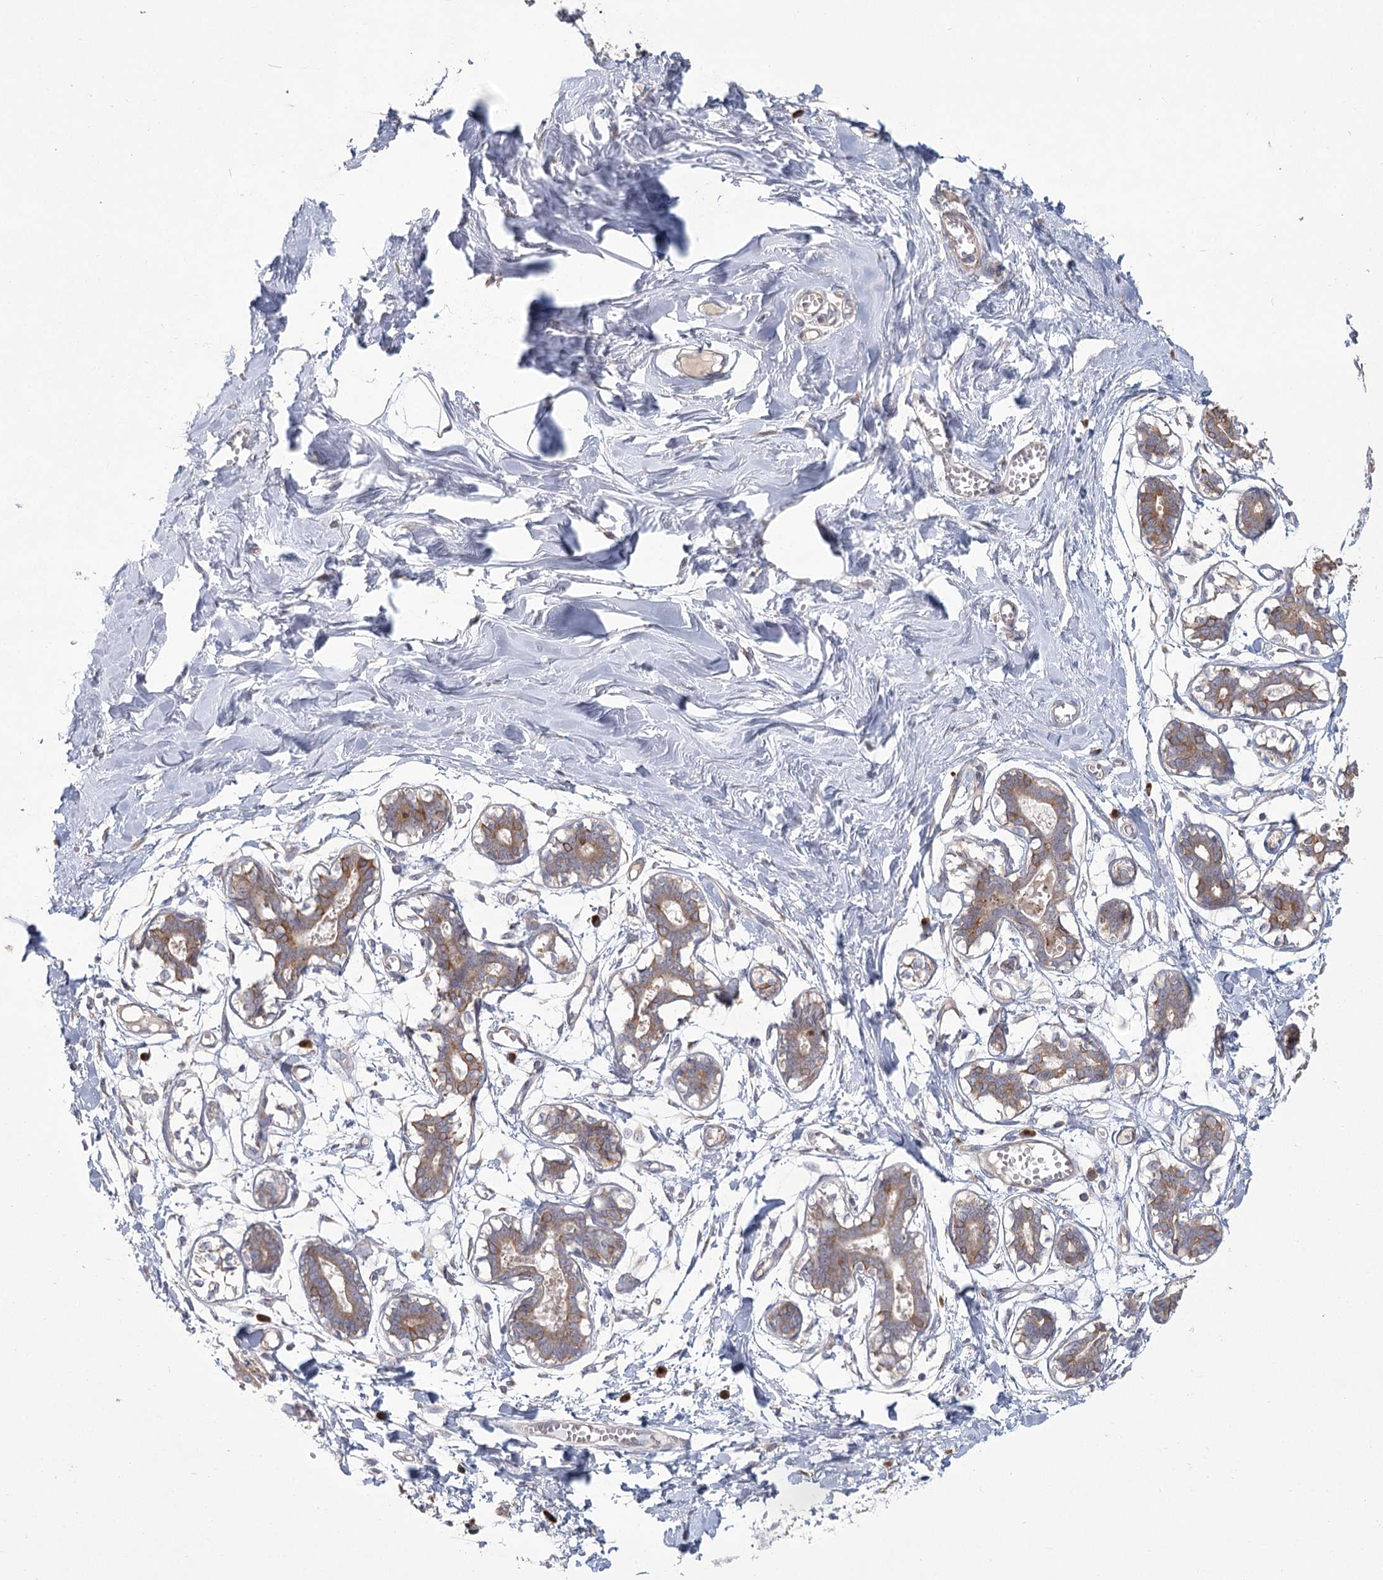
{"staining": {"intensity": "negative", "quantity": "none", "location": "none"}, "tissue": "breast", "cell_type": "Adipocytes", "image_type": "normal", "snomed": [{"axis": "morphology", "description": "Normal tissue, NOS"}, {"axis": "topography", "description": "Breast"}], "caption": "Immunohistochemistry micrograph of benign breast: breast stained with DAB displays no significant protein positivity in adipocytes. (Stains: DAB IHC with hematoxylin counter stain, Microscopy: brightfield microscopy at high magnification).", "gene": "CNTLN", "patient": {"sex": "female", "age": 27}}